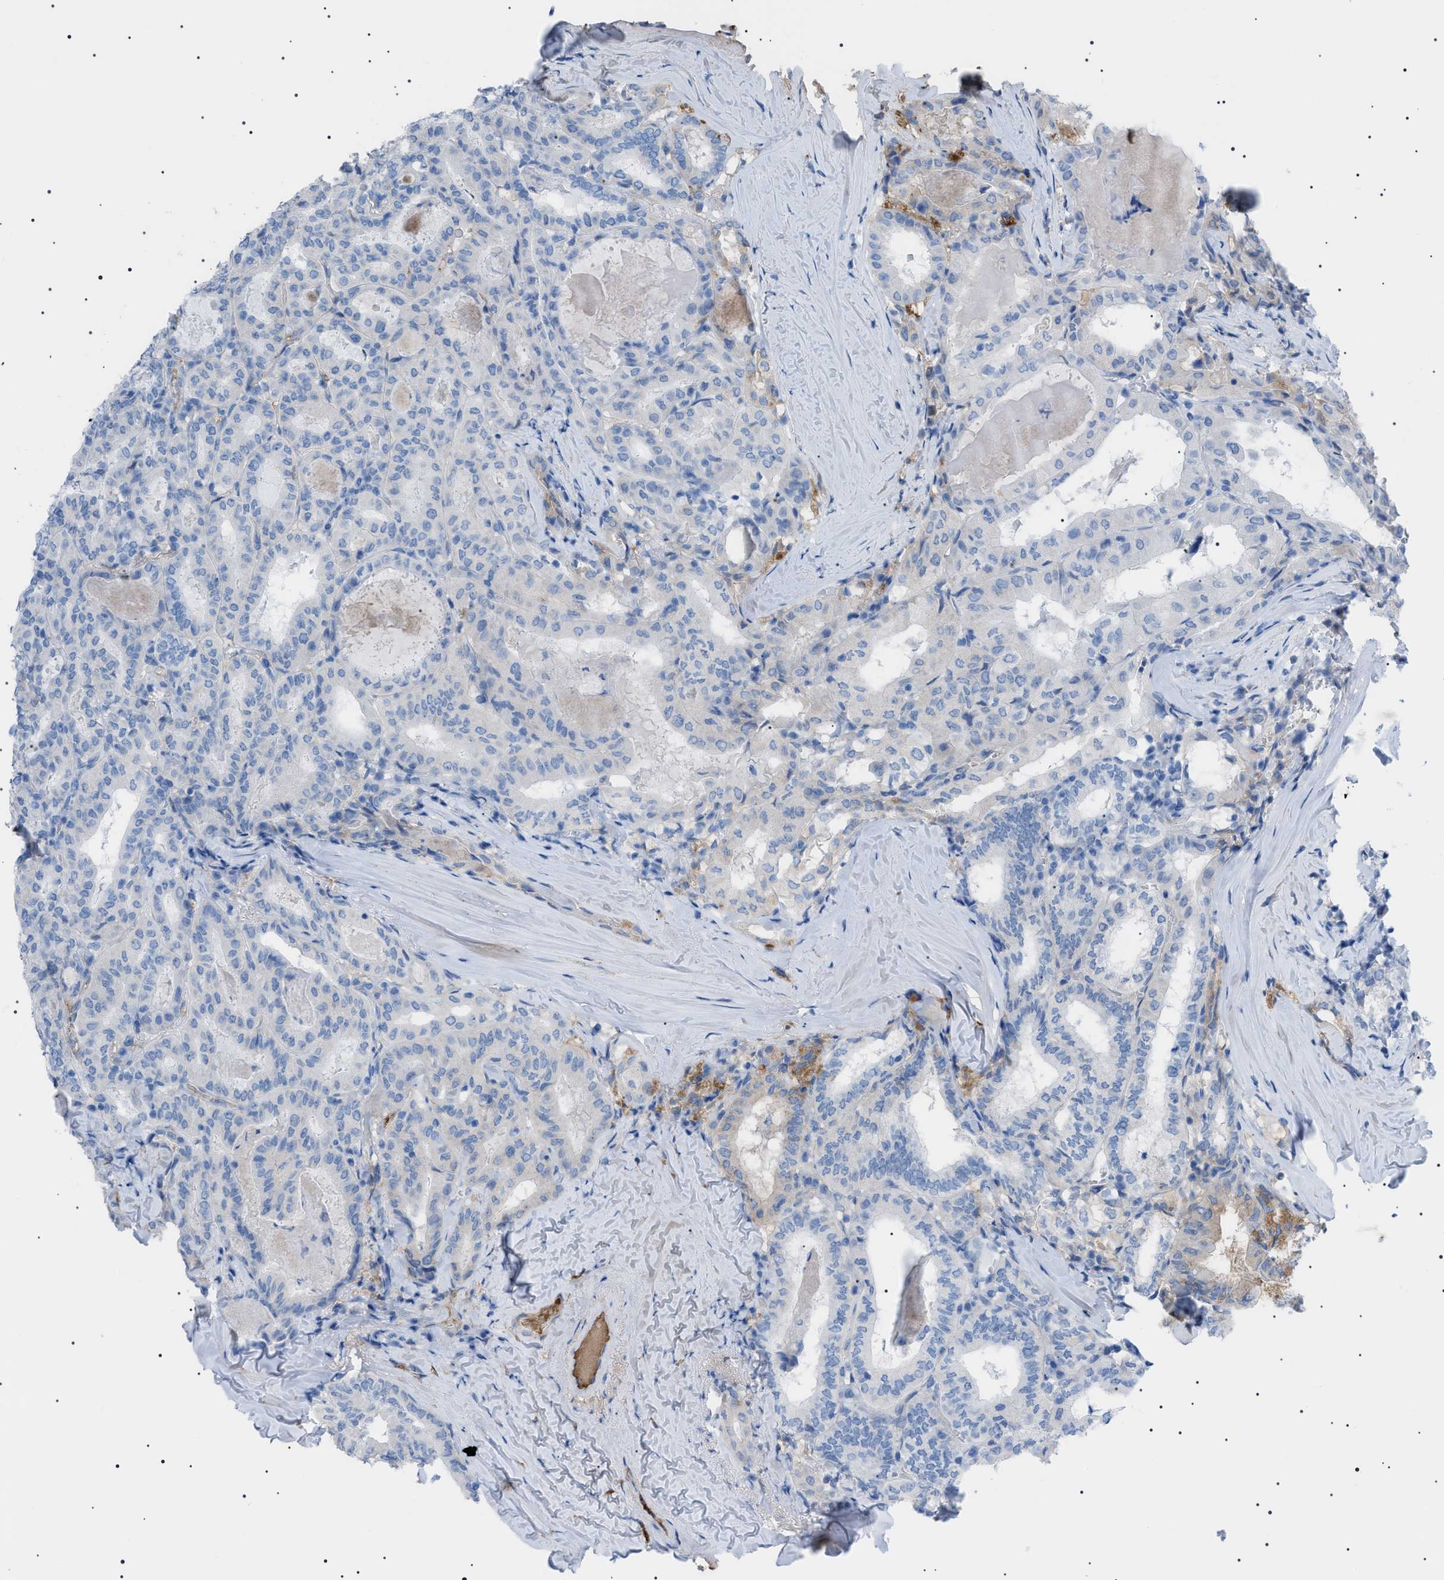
{"staining": {"intensity": "negative", "quantity": "none", "location": "none"}, "tissue": "thyroid cancer", "cell_type": "Tumor cells", "image_type": "cancer", "snomed": [{"axis": "morphology", "description": "Papillary adenocarcinoma, NOS"}, {"axis": "topography", "description": "Thyroid gland"}], "caption": "Photomicrograph shows no protein staining in tumor cells of thyroid cancer tissue.", "gene": "LPA", "patient": {"sex": "female", "age": 42}}